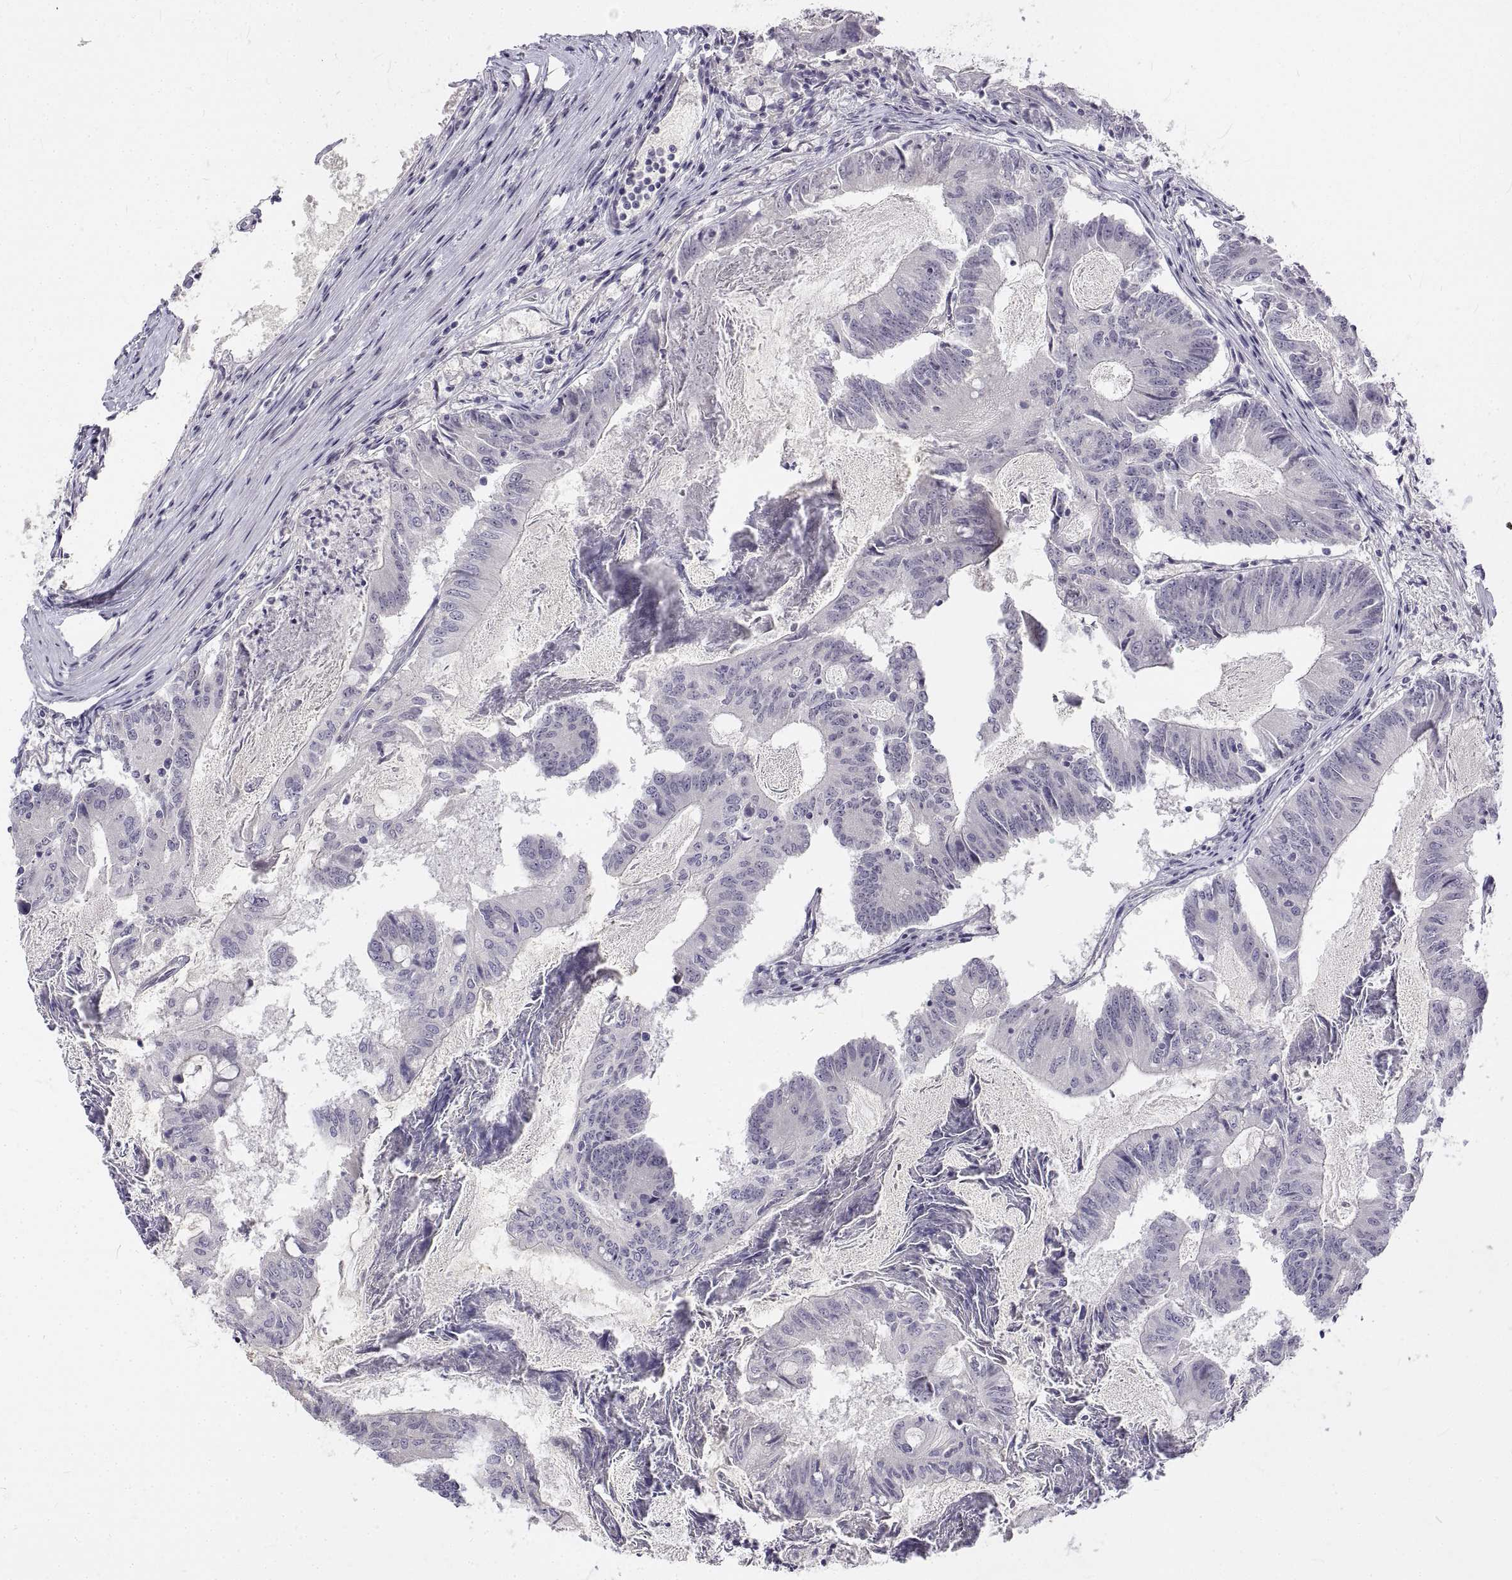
{"staining": {"intensity": "negative", "quantity": "none", "location": "none"}, "tissue": "colorectal cancer", "cell_type": "Tumor cells", "image_type": "cancer", "snomed": [{"axis": "morphology", "description": "Adenocarcinoma, NOS"}, {"axis": "topography", "description": "Colon"}], "caption": "Tumor cells show no significant protein expression in adenocarcinoma (colorectal).", "gene": "ANO2", "patient": {"sex": "female", "age": 70}}